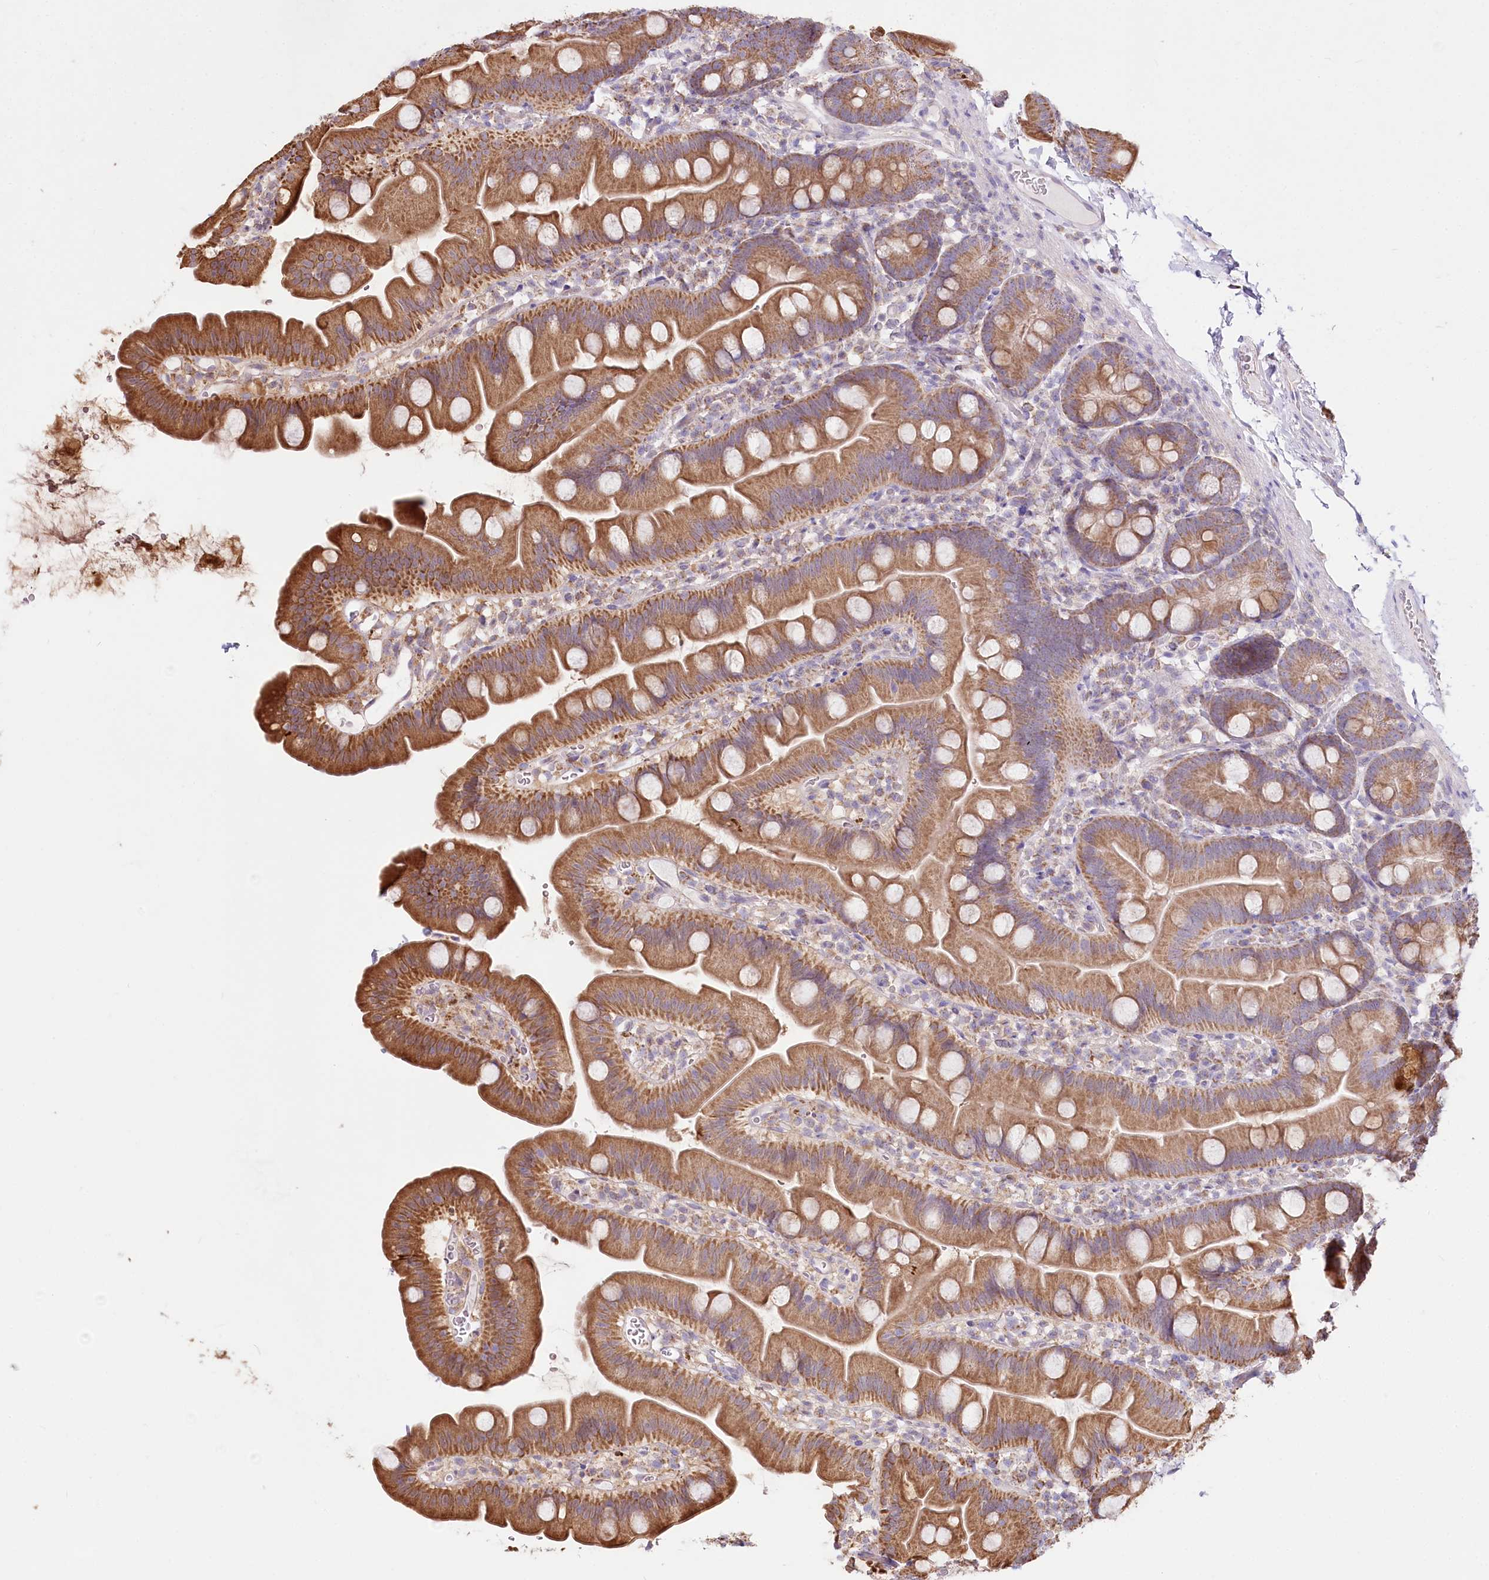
{"staining": {"intensity": "moderate", "quantity": ">75%", "location": "cytoplasmic/membranous"}, "tissue": "small intestine", "cell_type": "Glandular cells", "image_type": "normal", "snomed": [{"axis": "morphology", "description": "Normal tissue, NOS"}, {"axis": "topography", "description": "Small intestine"}], "caption": "Moderate cytoplasmic/membranous protein expression is appreciated in approximately >75% of glandular cells in small intestine. Using DAB (brown) and hematoxylin (blue) stains, captured at high magnification using brightfield microscopy.", "gene": "TASOR2", "patient": {"sex": "female", "age": 68}}